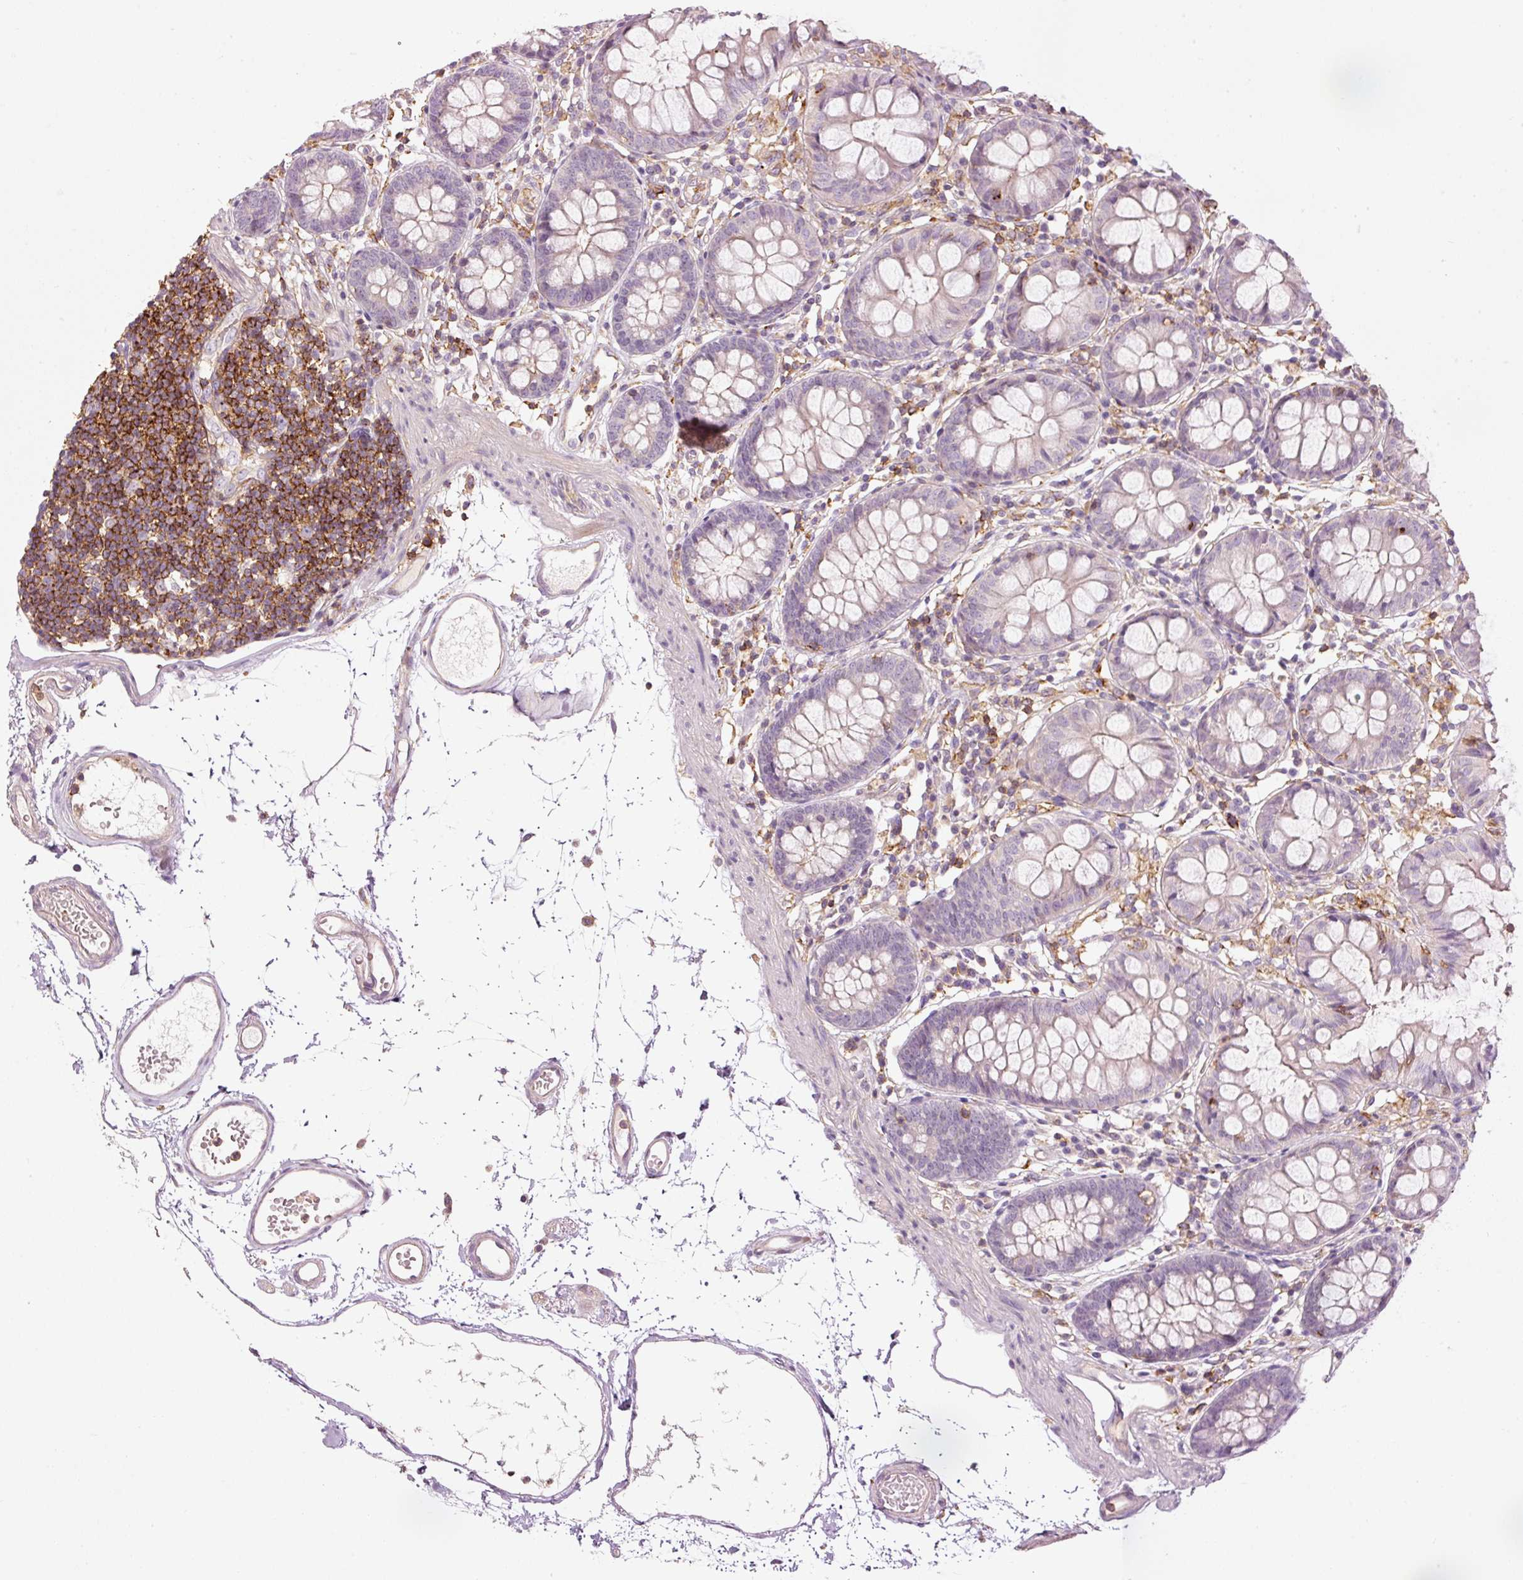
{"staining": {"intensity": "weak", "quantity": "<25%", "location": "cytoplasmic/membranous"}, "tissue": "colon", "cell_type": "Endothelial cells", "image_type": "normal", "snomed": [{"axis": "morphology", "description": "Normal tissue, NOS"}, {"axis": "topography", "description": "Colon"}], "caption": "Immunohistochemistry (IHC) of normal human colon shows no staining in endothelial cells. Brightfield microscopy of immunohistochemistry stained with DAB (brown) and hematoxylin (blue), captured at high magnification.", "gene": "SIPA1", "patient": {"sex": "female", "age": 84}}